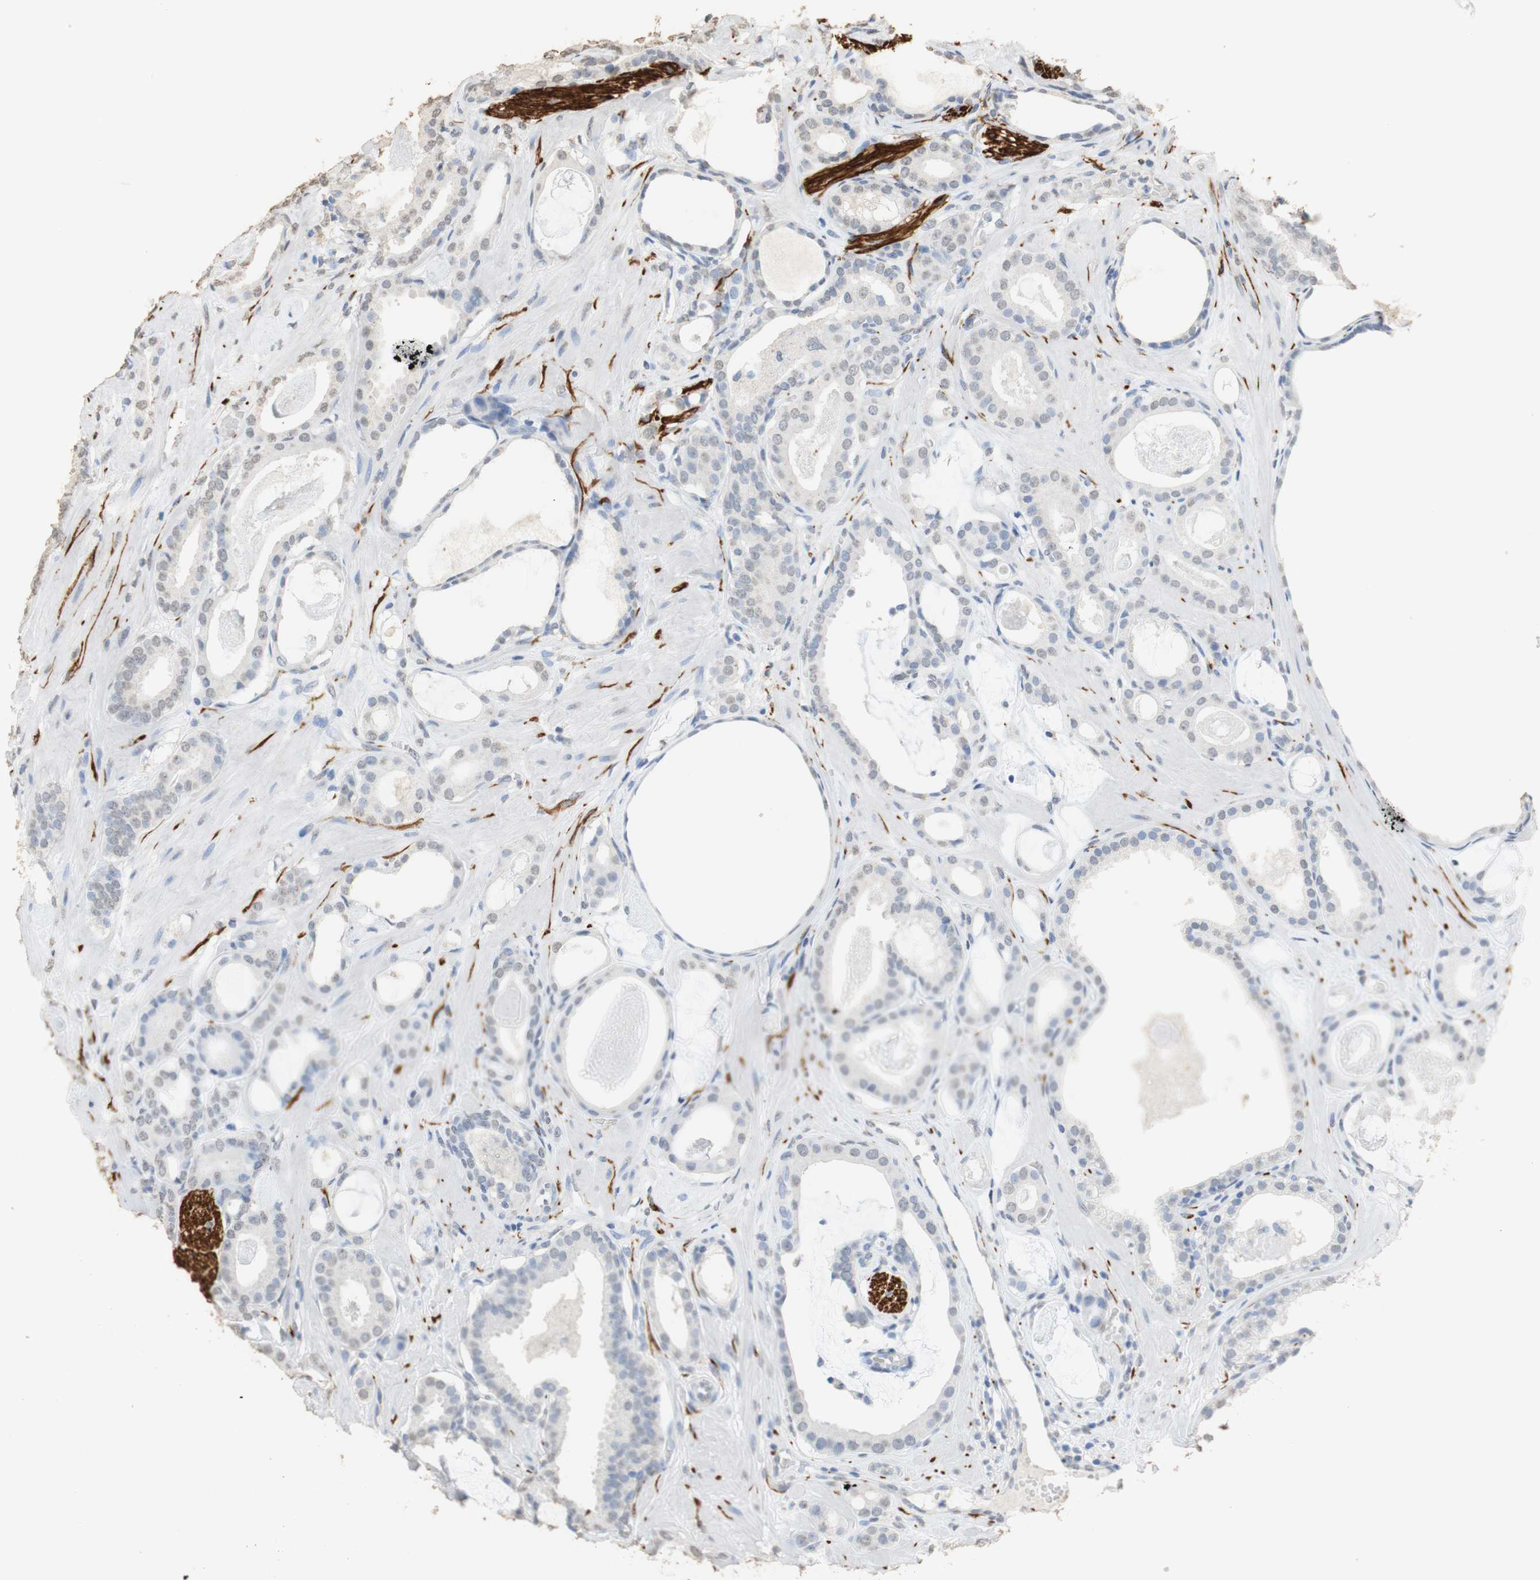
{"staining": {"intensity": "weak", "quantity": "<25%", "location": "cytoplasmic/membranous,nuclear"}, "tissue": "prostate cancer", "cell_type": "Tumor cells", "image_type": "cancer", "snomed": [{"axis": "morphology", "description": "Adenocarcinoma, Low grade"}, {"axis": "topography", "description": "Prostate"}], "caption": "IHC micrograph of neoplastic tissue: prostate cancer stained with DAB (3,3'-diaminobenzidine) shows no significant protein expression in tumor cells.", "gene": "L1CAM", "patient": {"sex": "male", "age": 53}}